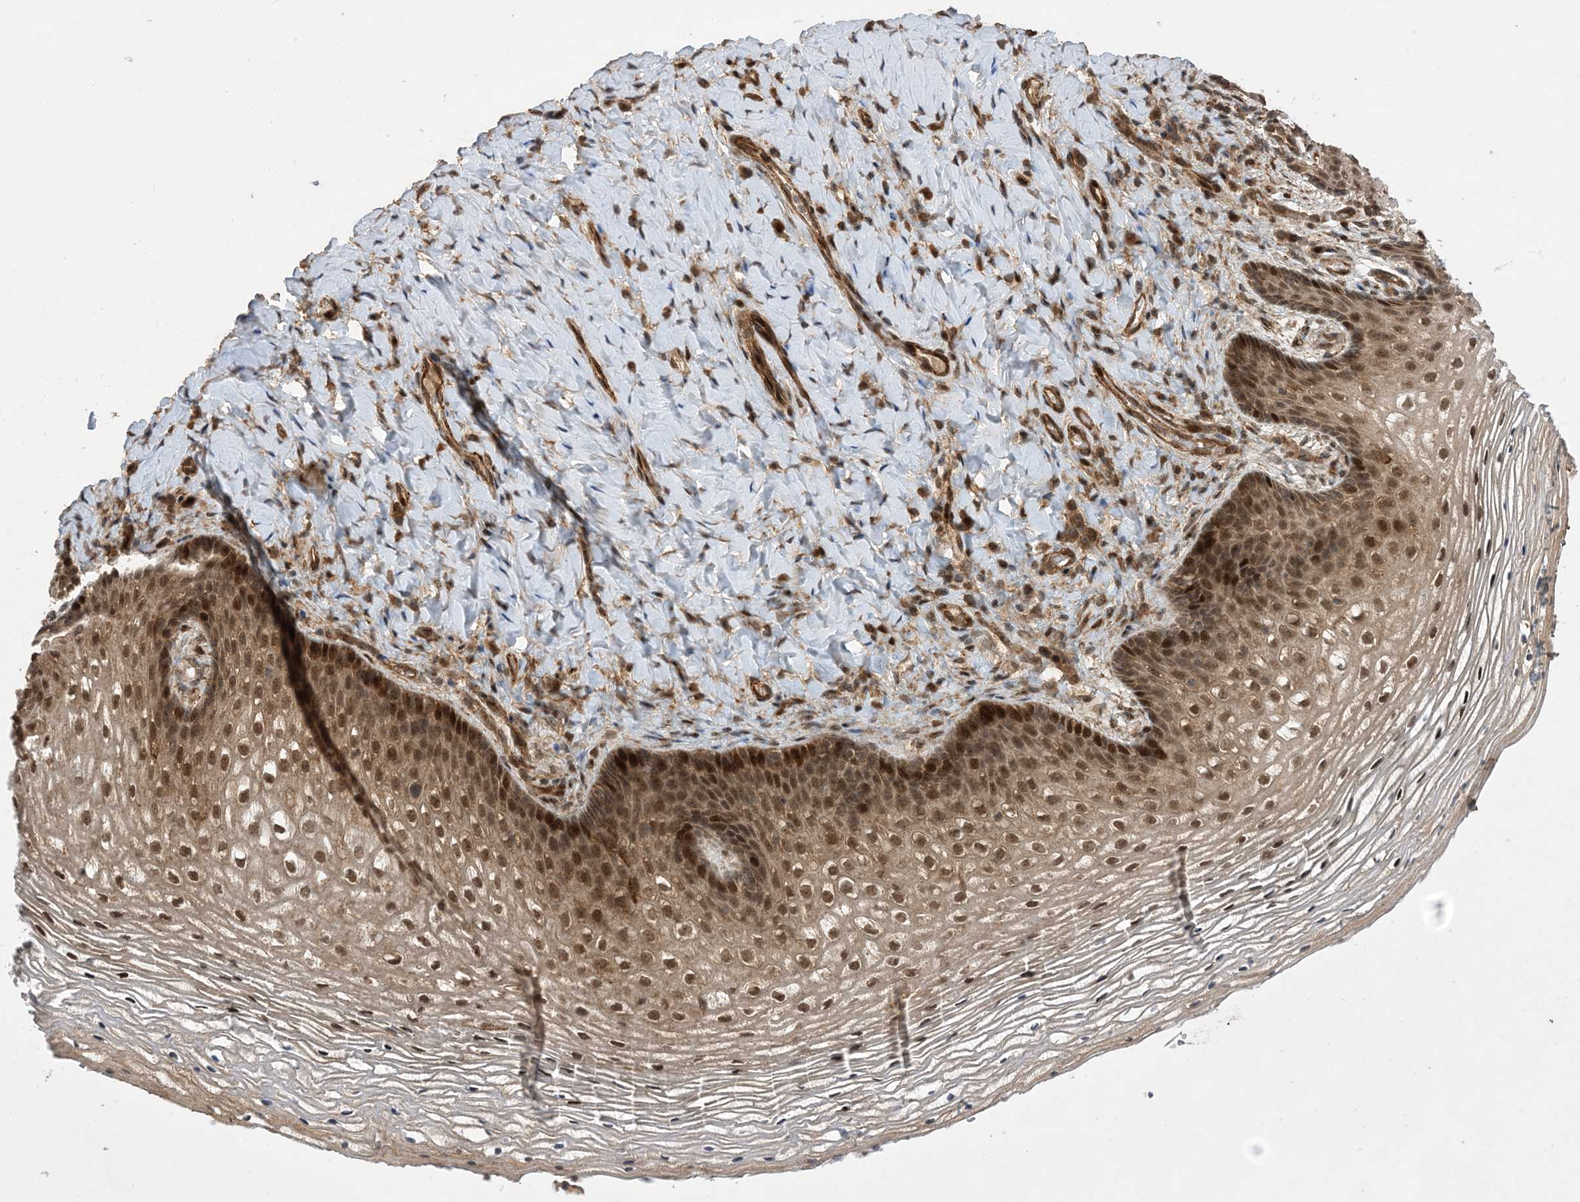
{"staining": {"intensity": "moderate", "quantity": ">75%", "location": "cytoplasmic/membranous,nuclear"}, "tissue": "vagina", "cell_type": "Squamous epithelial cells", "image_type": "normal", "snomed": [{"axis": "morphology", "description": "Normal tissue, NOS"}, {"axis": "topography", "description": "Vagina"}], "caption": "Moderate cytoplasmic/membranous,nuclear positivity for a protein is present in about >75% of squamous epithelial cells of unremarkable vagina using immunohistochemistry (IHC).", "gene": "ZNF511", "patient": {"sex": "female", "age": 60}}